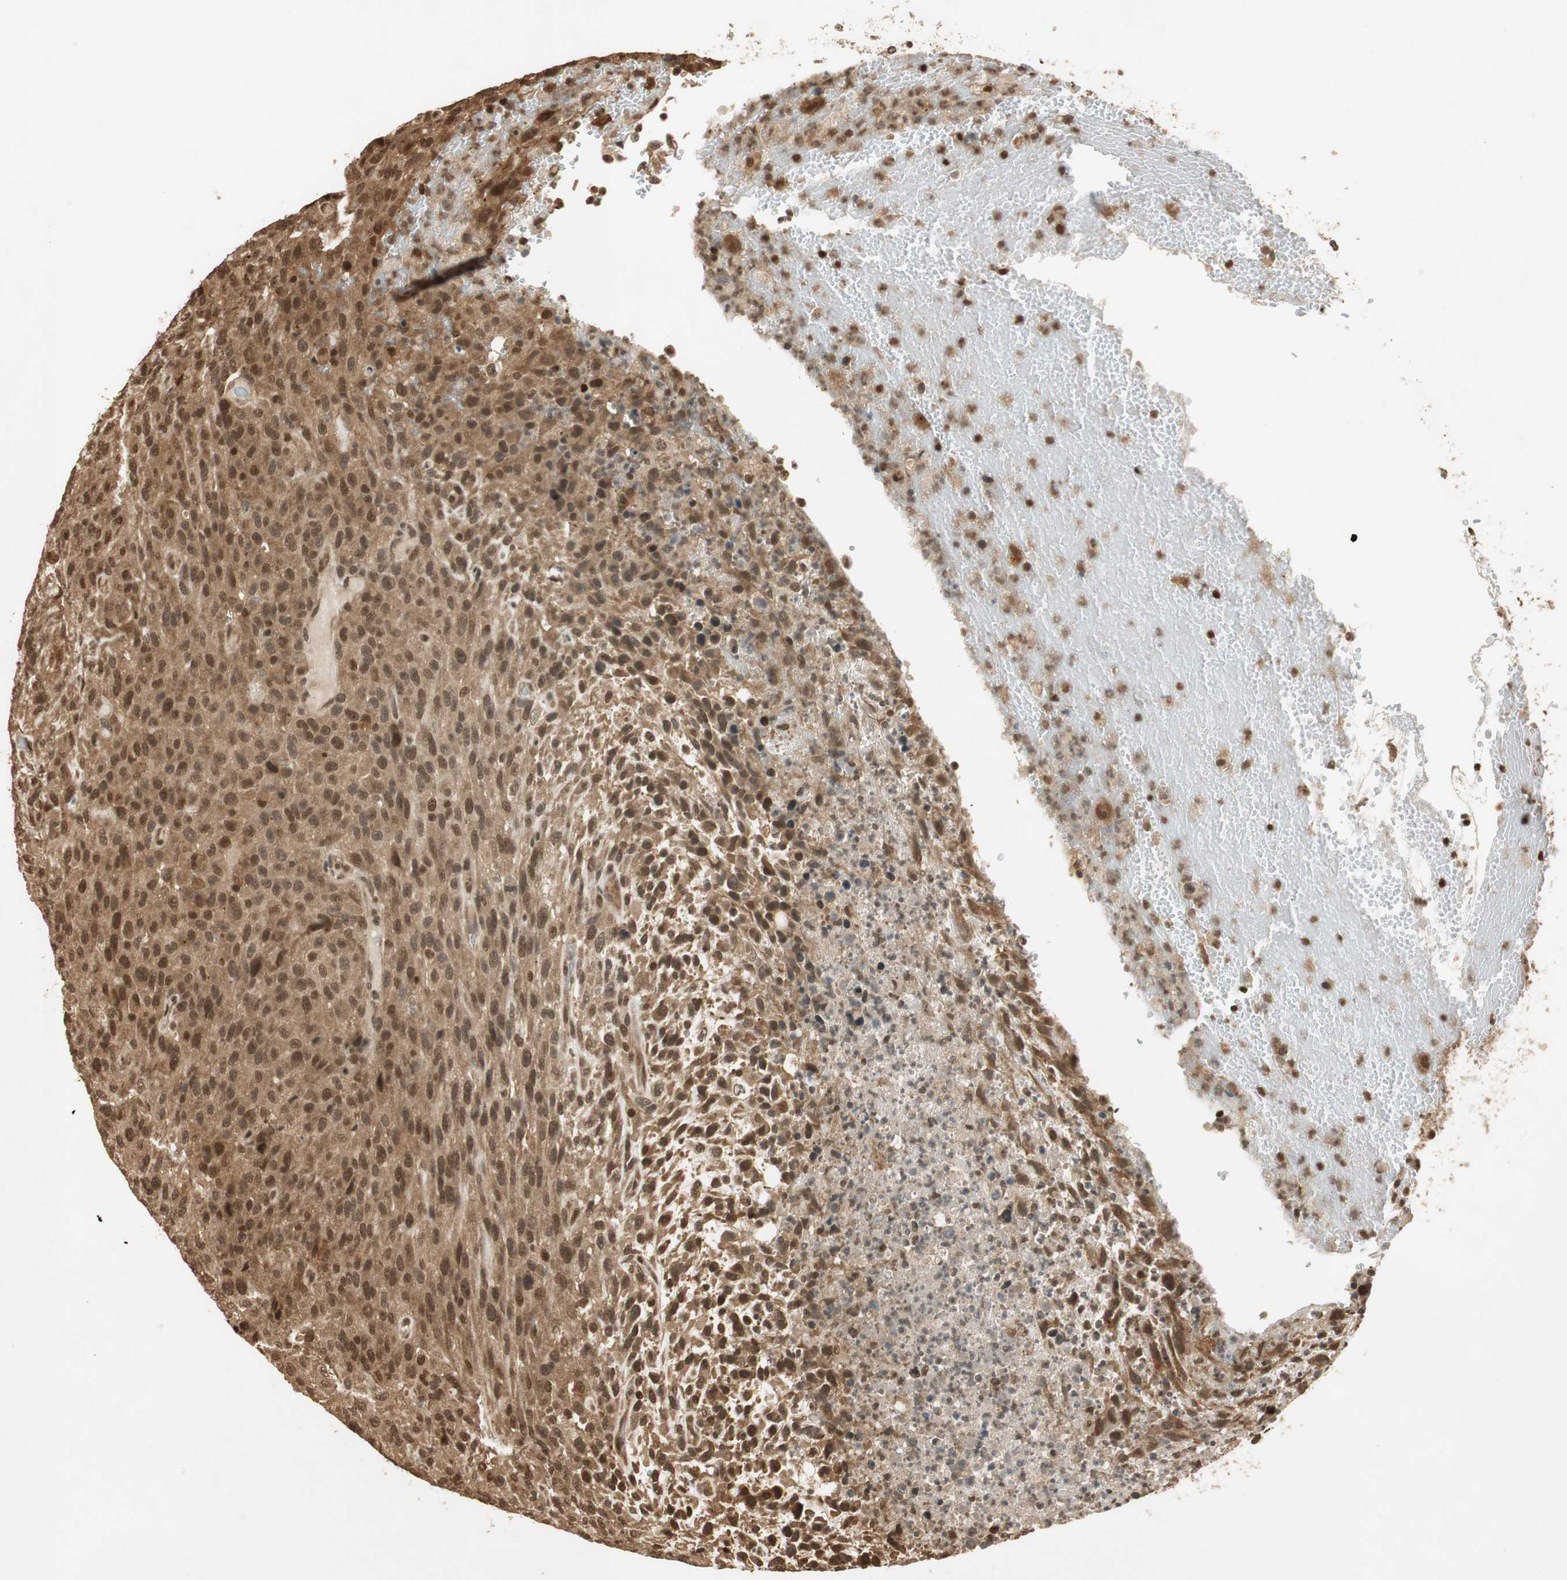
{"staining": {"intensity": "moderate", "quantity": ">75%", "location": "cytoplasmic/membranous,nuclear"}, "tissue": "urothelial cancer", "cell_type": "Tumor cells", "image_type": "cancer", "snomed": [{"axis": "morphology", "description": "Urothelial carcinoma, High grade"}, {"axis": "topography", "description": "Urinary bladder"}], "caption": "High-grade urothelial carcinoma was stained to show a protein in brown. There is medium levels of moderate cytoplasmic/membranous and nuclear staining in approximately >75% of tumor cells. The staining is performed using DAB brown chromogen to label protein expression. The nuclei are counter-stained blue using hematoxylin.", "gene": "RPA3", "patient": {"sex": "male", "age": 66}}